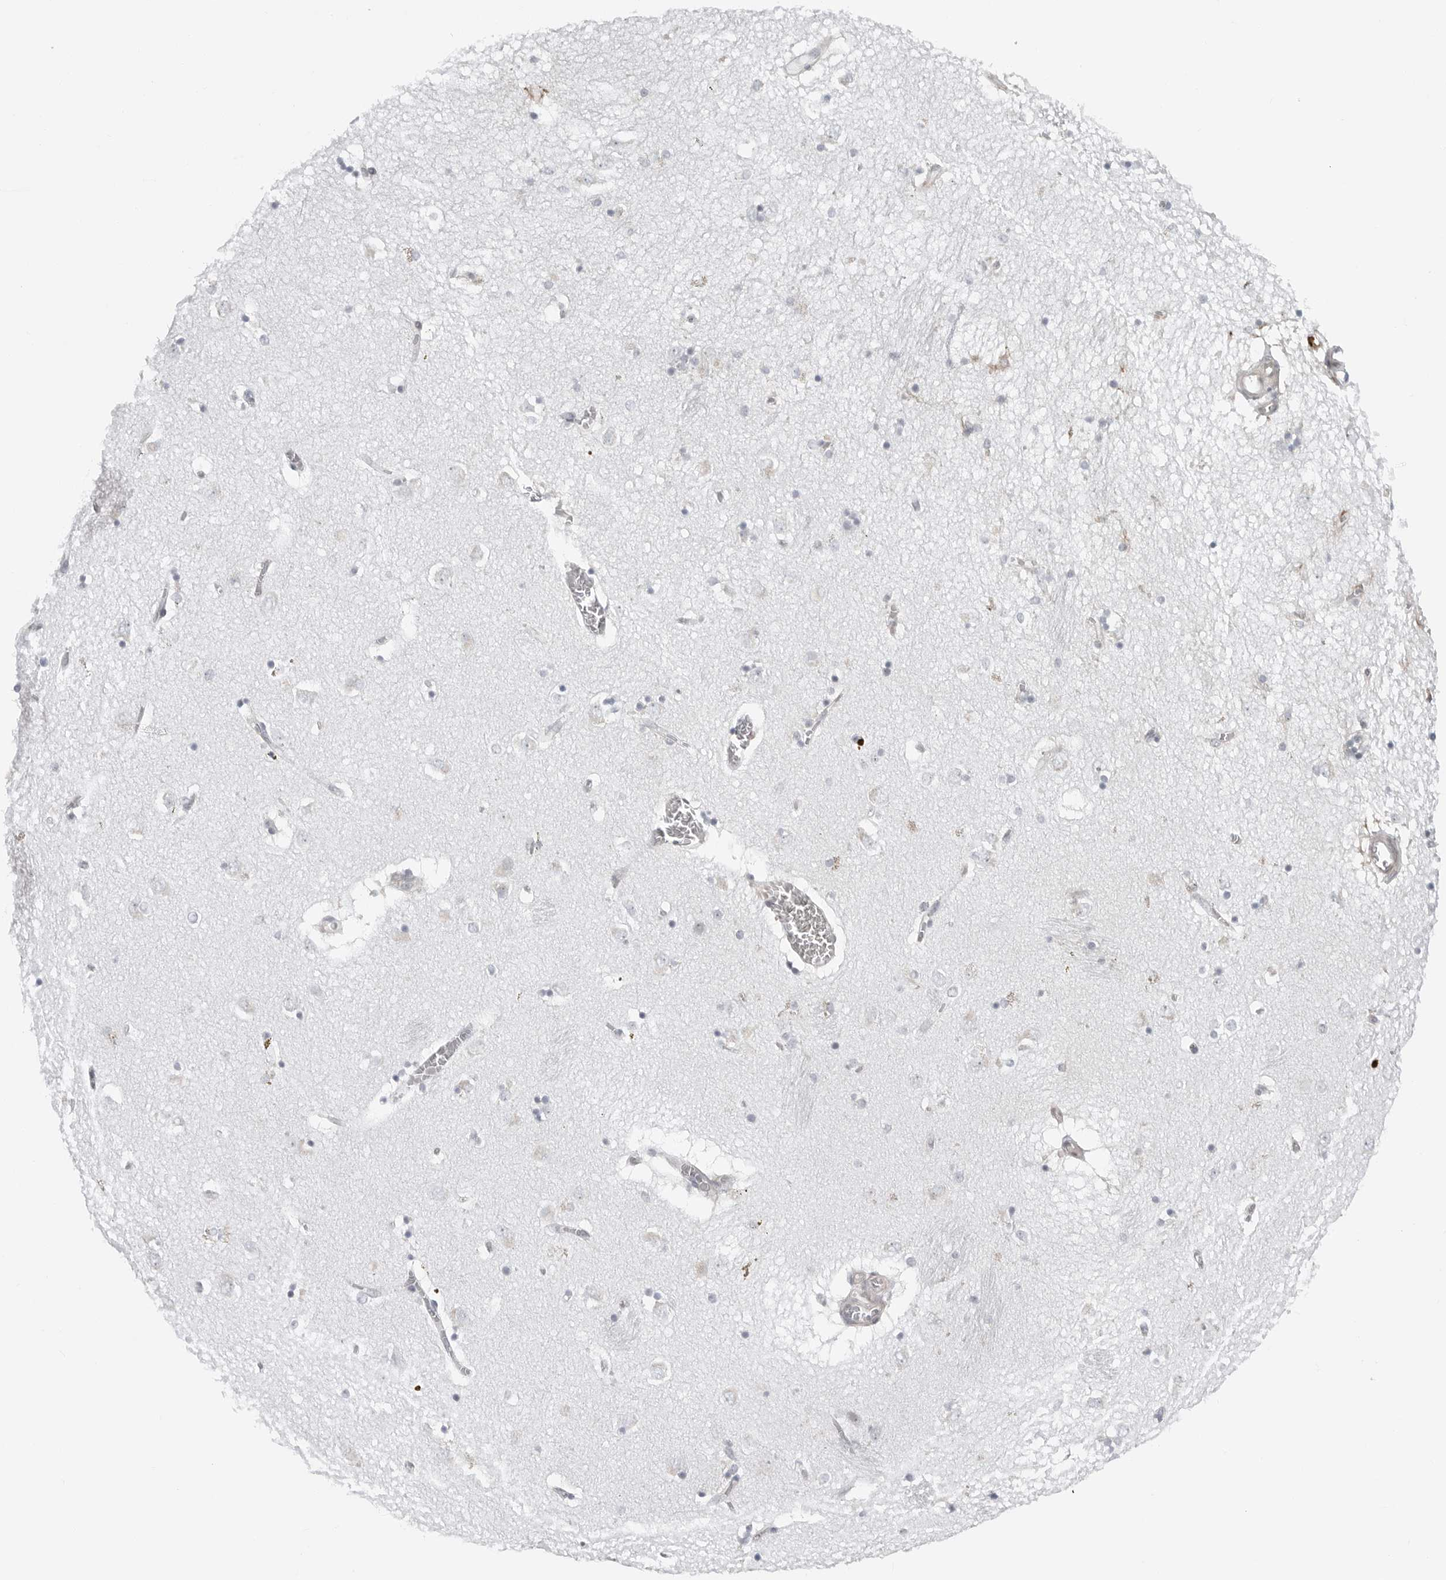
{"staining": {"intensity": "negative", "quantity": "none", "location": "none"}, "tissue": "caudate", "cell_type": "Glial cells", "image_type": "normal", "snomed": [{"axis": "morphology", "description": "Normal tissue, NOS"}, {"axis": "topography", "description": "Lateral ventricle wall"}], "caption": "IHC micrograph of normal caudate: human caudate stained with DAB (3,3'-diaminobenzidine) demonstrates no significant protein positivity in glial cells. (Stains: DAB (3,3'-diaminobenzidine) immunohistochemistry (IHC) with hematoxylin counter stain, Microscopy: brightfield microscopy at high magnification).", "gene": "FAM135B", "patient": {"sex": "male", "age": 70}}